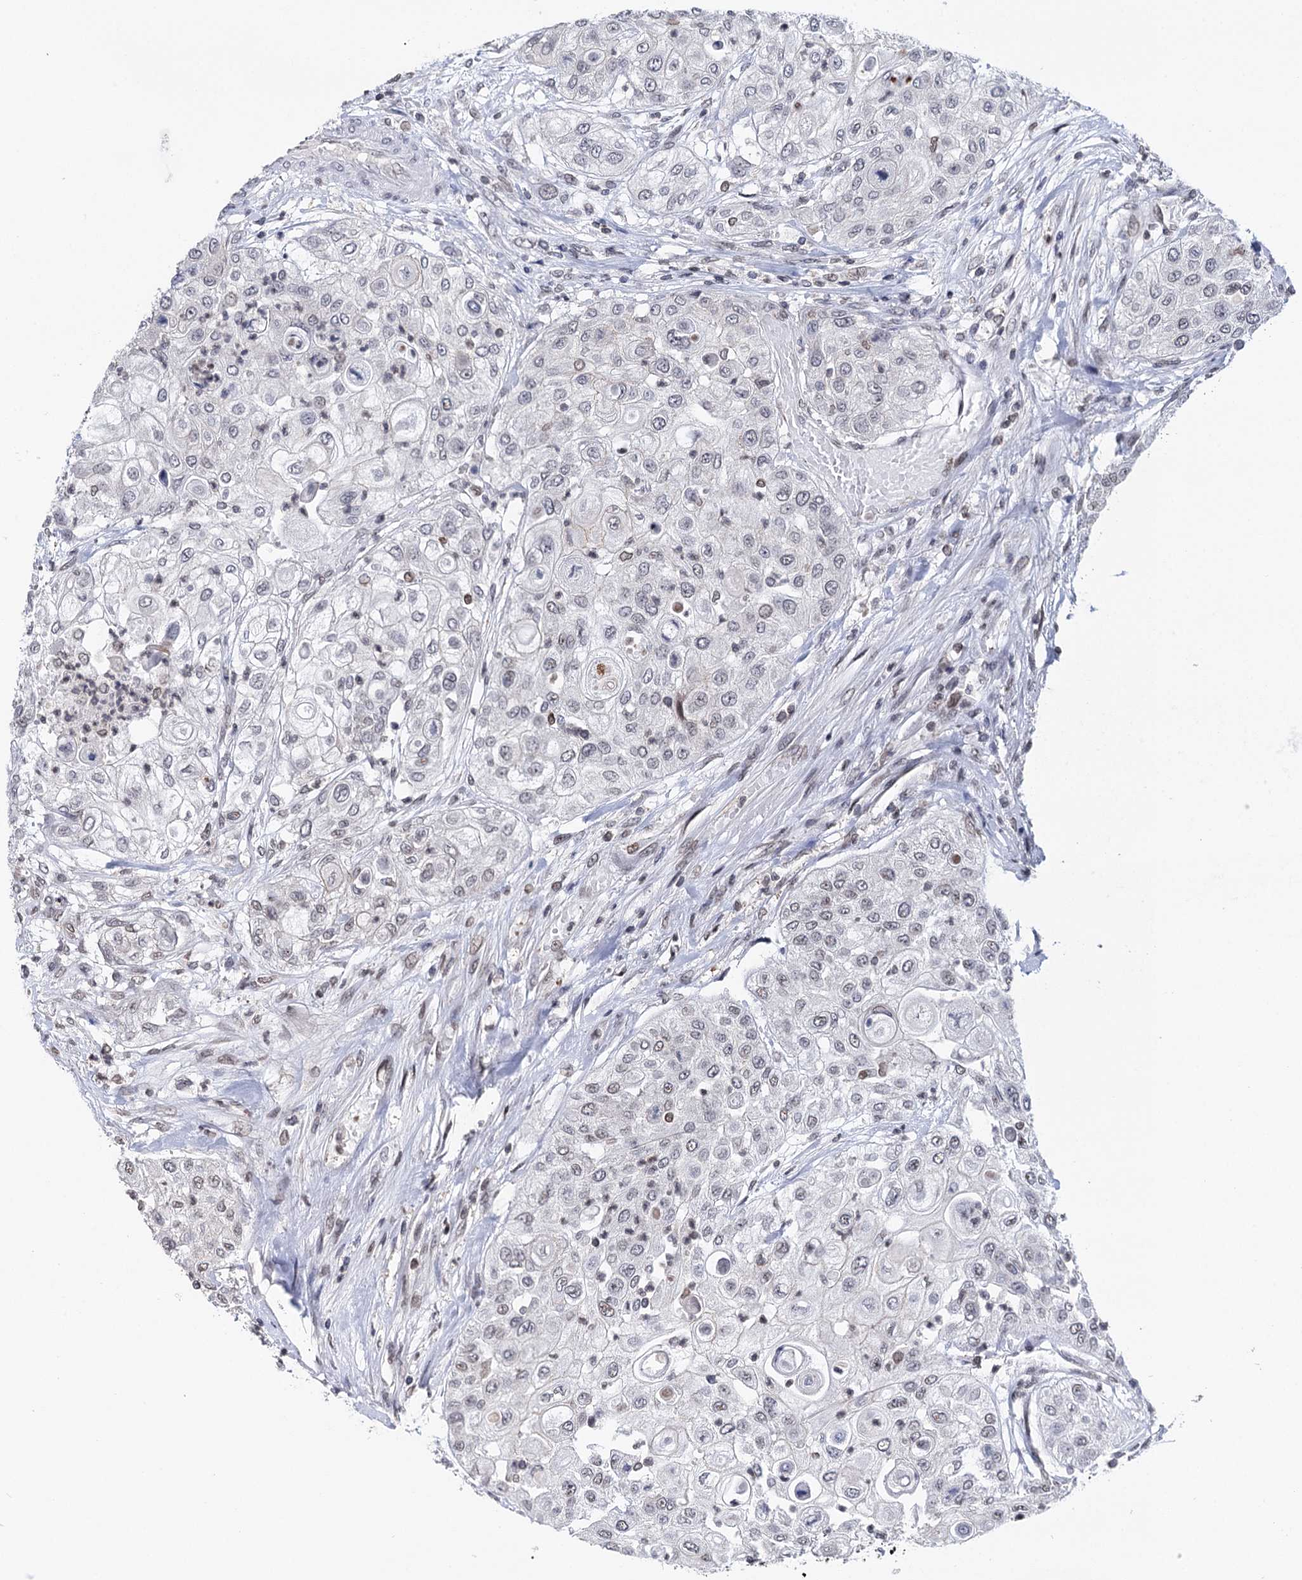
{"staining": {"intensity": "negative", "quantity": "none", "location": "none"}, "tissue": "urothelial cancer", "cell_type": "Tumor cells", "image_type": "cancer", "snomed": [{"axis": "morphology", "description": "Urothelial carcinoma, High grade"}, {"axis": "topography", "description": "Urinary bladder"}], "caption": "Immunohistochemistry (IHC) histopathology image of human high-grade urothelial carcinoma stained for a protein (brown), which reveals no staining in tumor cells. The staining was performed using DAB to visualize the protein expression in brown, while the nuclei were stained in blue with hematoxylin (Magnification: 20x).", "gene": "CCDC77", "patient": {"sex": "female", "age": 79}}